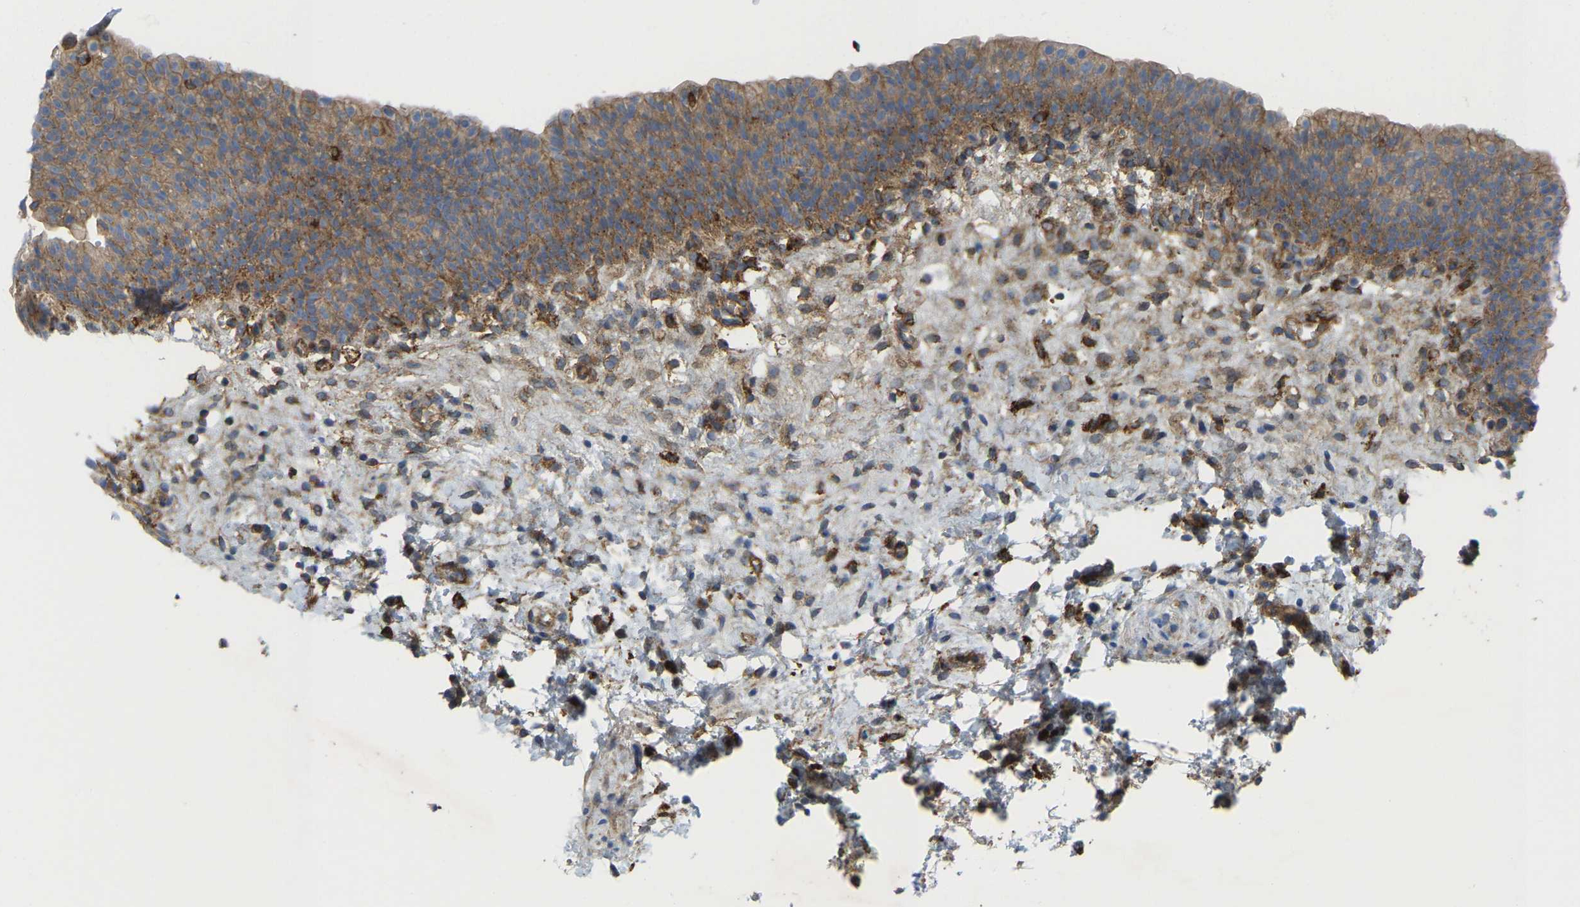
{"staining": {"intensity": "moderate", "quantity": ">75%", "location": "cytoplasmic/membranous"}, "tissue": "urinary bladder", "cell_type": "Urothelial cells", "image_type": "normal", "snomed": [{"axis": "morphology", "description": "Normal tissue, NOS"}, {"axis": "topography", "description": "Urinary bladder"}], "caption": "Moderate cytoplasmic/membranous protein staining is present in about >75% of urothelial cells in urinary bladder. Nuclei are stained in blue.", "gene": "PICALM", "patient": {"sex": "male", "age": 37}}